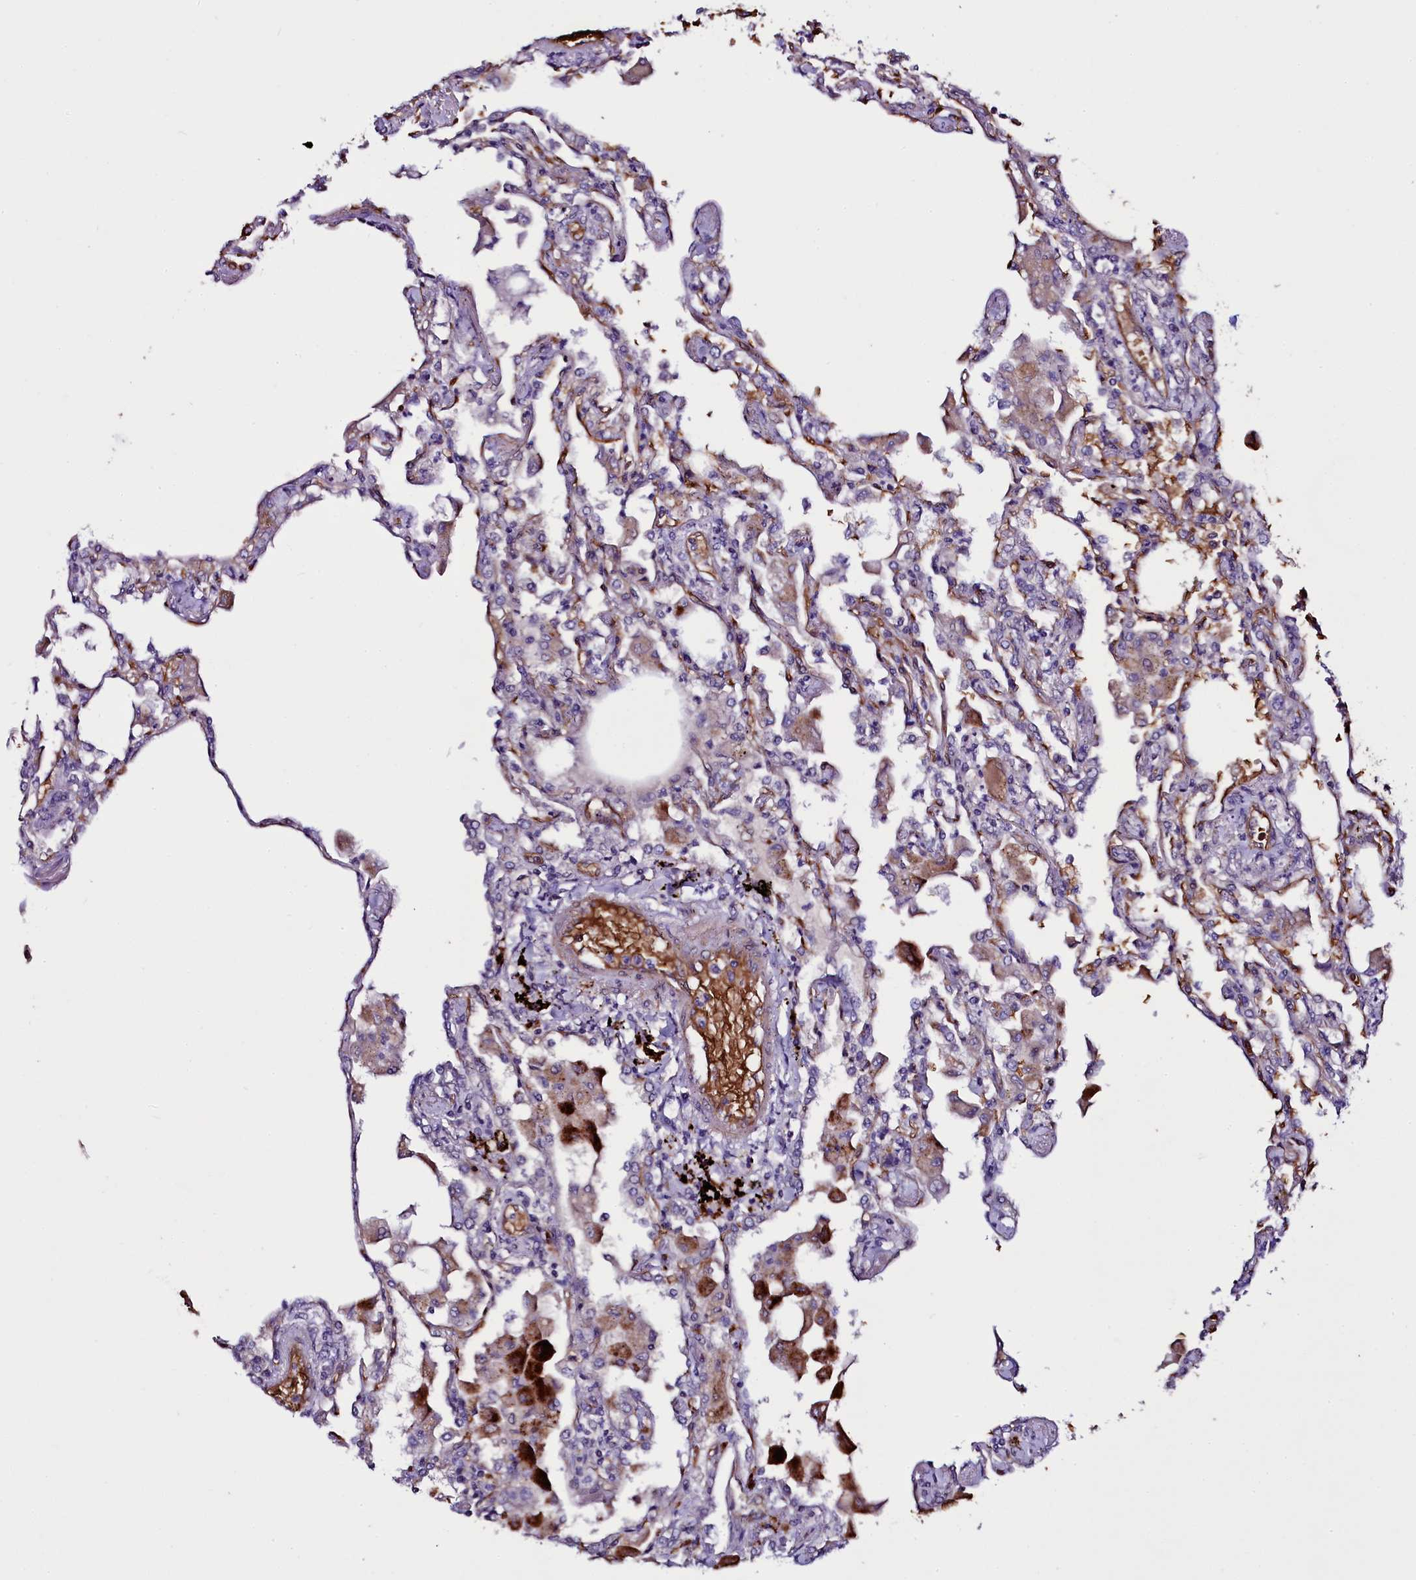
{"staining": {"intensity": "negative", "quantity": "none", "location": "none"}, "tissue": "lung", "cell_type": "Alveolar cells", "image_type": "normal", "snomed": [{"axis": "morphology", "description": "Normal tissue, NOS"}, {"axis": "topography", "description": "Bronchus"}, {"axis": "topography", "description": "Lung"}], "caption": "An immunohistochemistry (IHC) histopathology image of unremarkable lung is shown. There is no staining in alveolar cells of lung.", "gene": "MEX3C", "patient": {"sex": "female", "age": 49}}